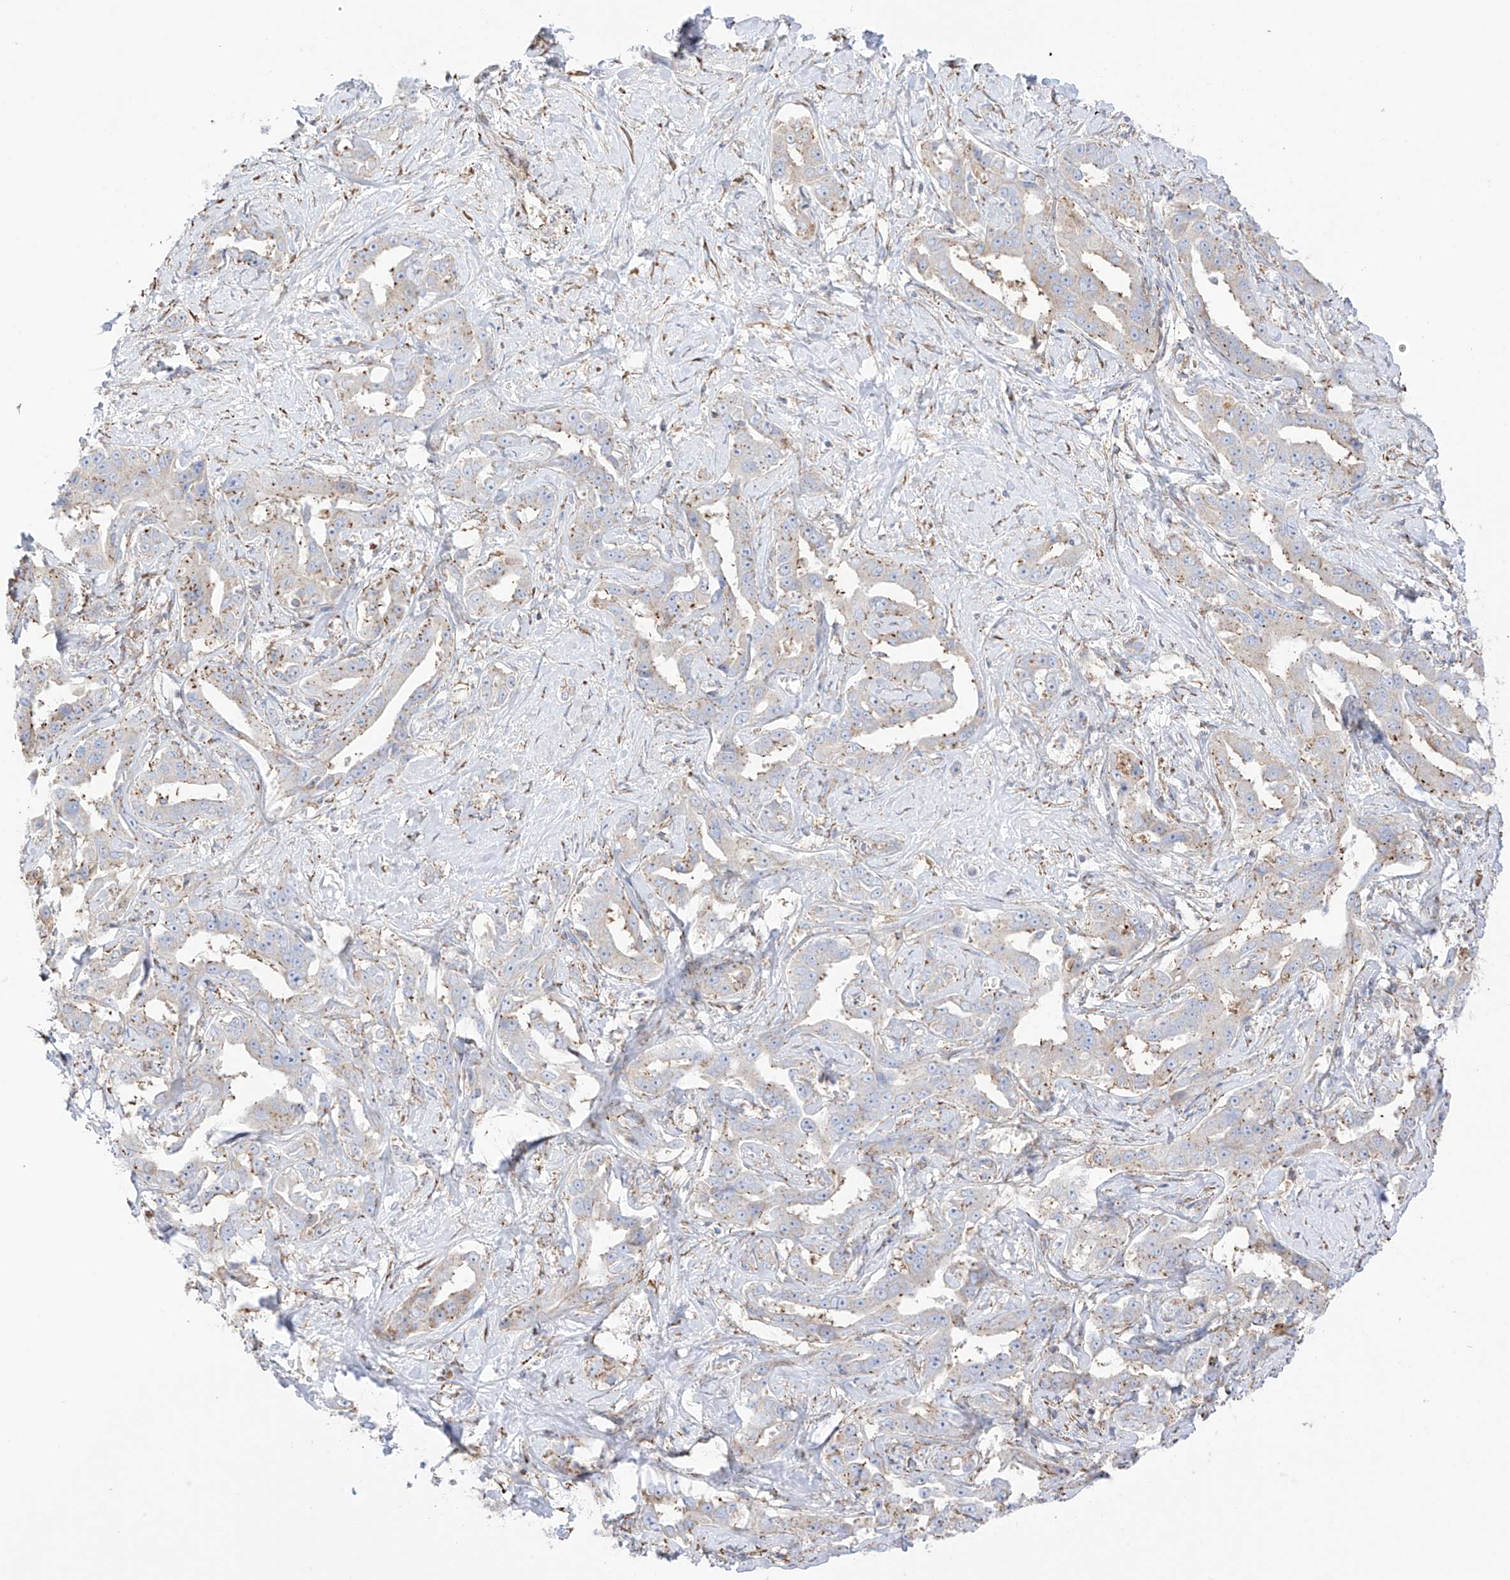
{"staining": {"intensity": "weak", "quantity": "<25%", "location": "cytoplasmic/membranous"}, "tissue": "liver cancer", "cell_type": "Tumor cells", "image_type": "cancer", "snomed": [{"axis": "morphology", "description": "Cholangiocarcinoma"}, {"axis": "topography", "description": "Liver"}], "caption": "Tumor cells show no significant protein positivity in liver cancer.", "gene": "XKR3", "patient": {"sex": "male", "age": 59}}